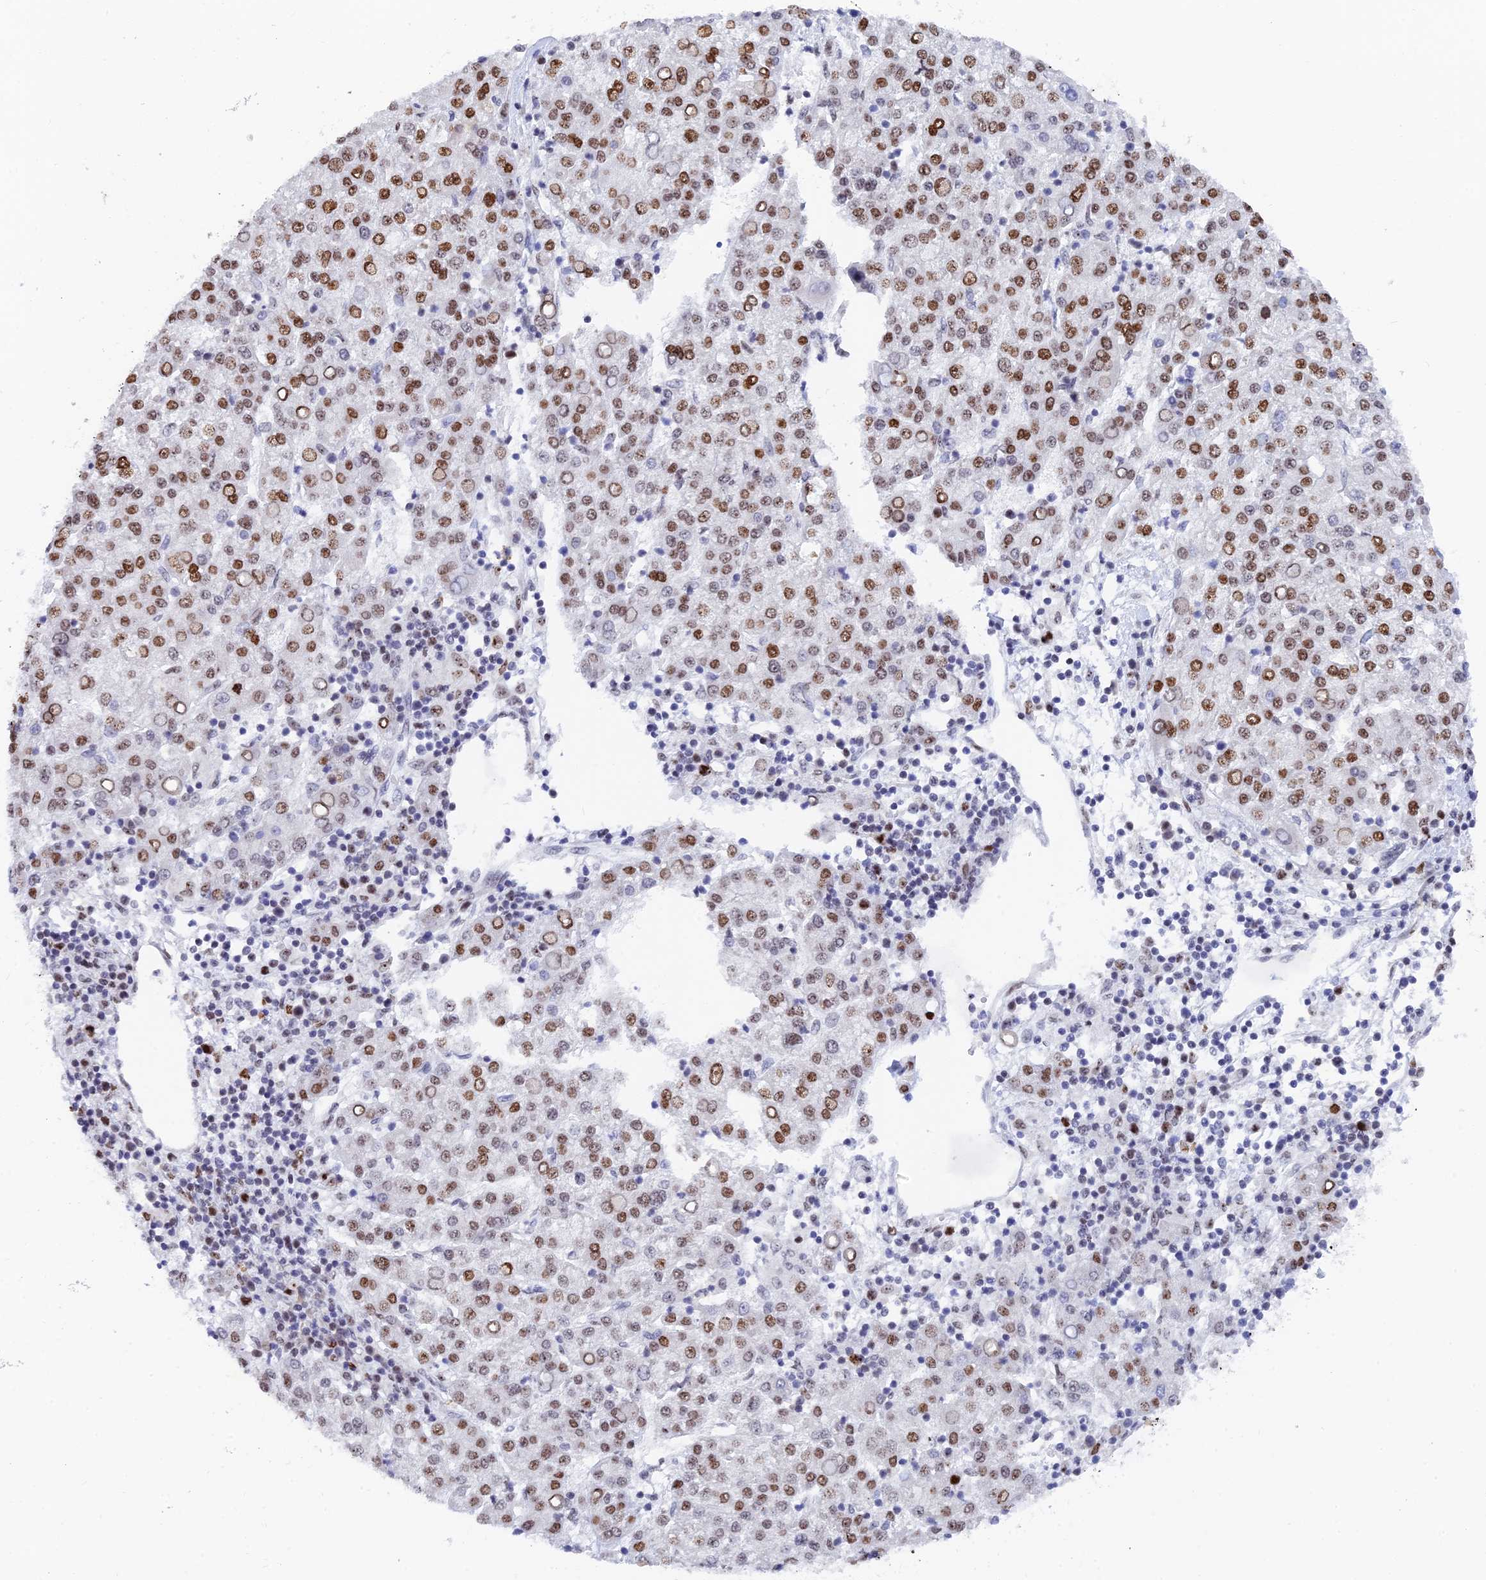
{"staining": {"intensity": "moderate", "quantity": ">75%", "location": "nuclear"}, "tissue": "liver cancer", "cell_type": "Tumor cells", "image_type": "cancer", "snomed": [{"axis": "morphology", "description": "Carcinoma, Hepatocellular, NOS"}, {"axis": "topography", "description": "Liver"}], "caption": "IHC of liver hepatocellular carcinoma displays medium levels of moderate nuclear positivity in approximately >75% of tumor cells.", "gene": "RSL1D1", "patient": {"sex": "female", "age": 58}}